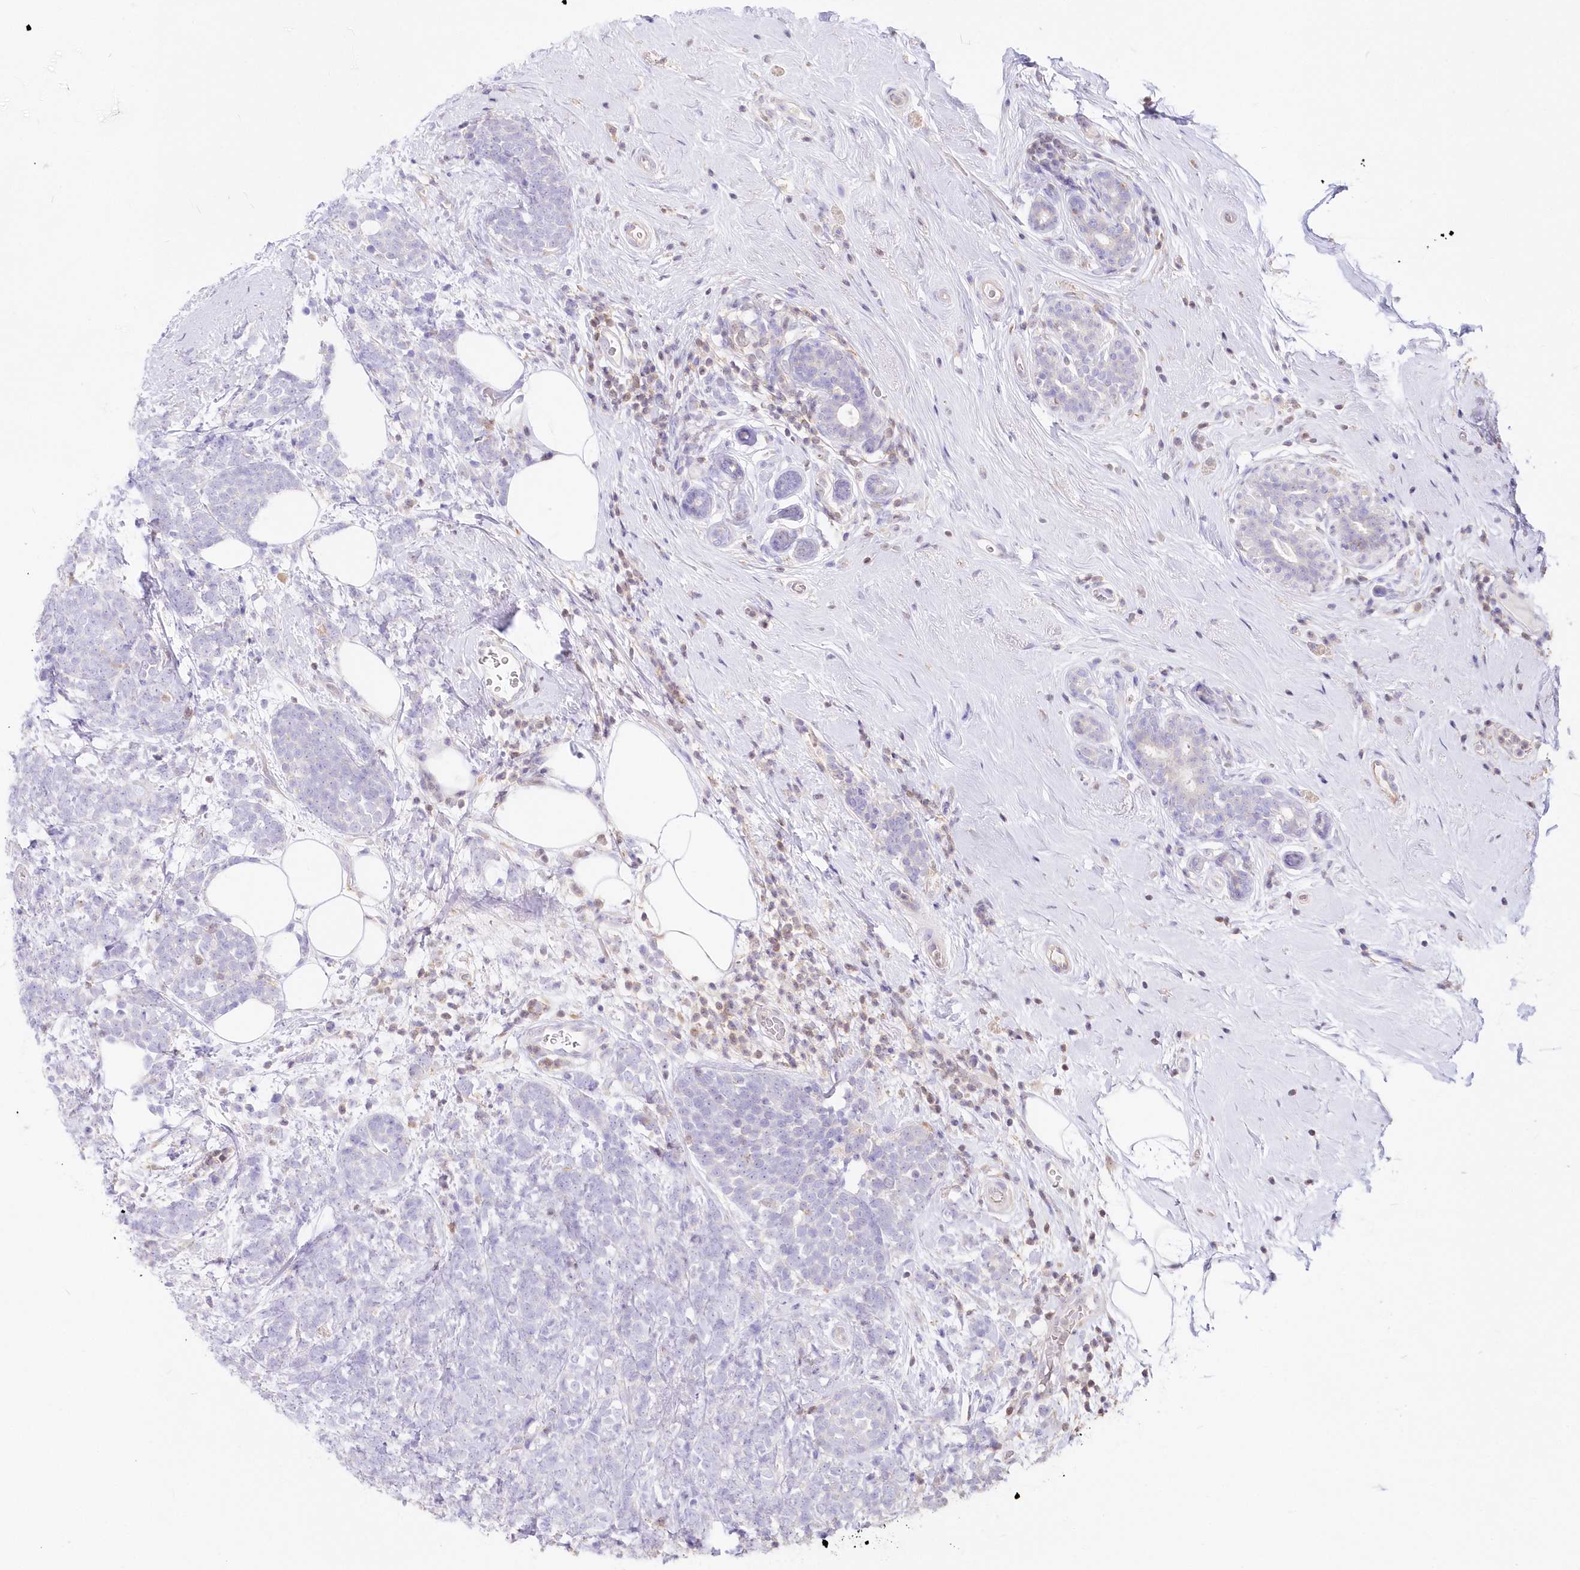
{"staining": {"intensity": "negative", "quantity": "none", "location": "none"}, "tissue": "breast cancer", "cell_type": "Tumor cells", "image_type": "cancer", "snomed": [{"axis": "morphology", "description": "Lobular carcinoma"}, {"axis": "topography", "description": "Breast"}], "caption": "High magnification brightfield microscopy of breast lobular carcinoma stained with DAB (brown) and counterstained with hematoxylin (blue): tumor cells show no significant staining.", "gene": "STK17B", "patient": {"sex": "female", "age": 58}}